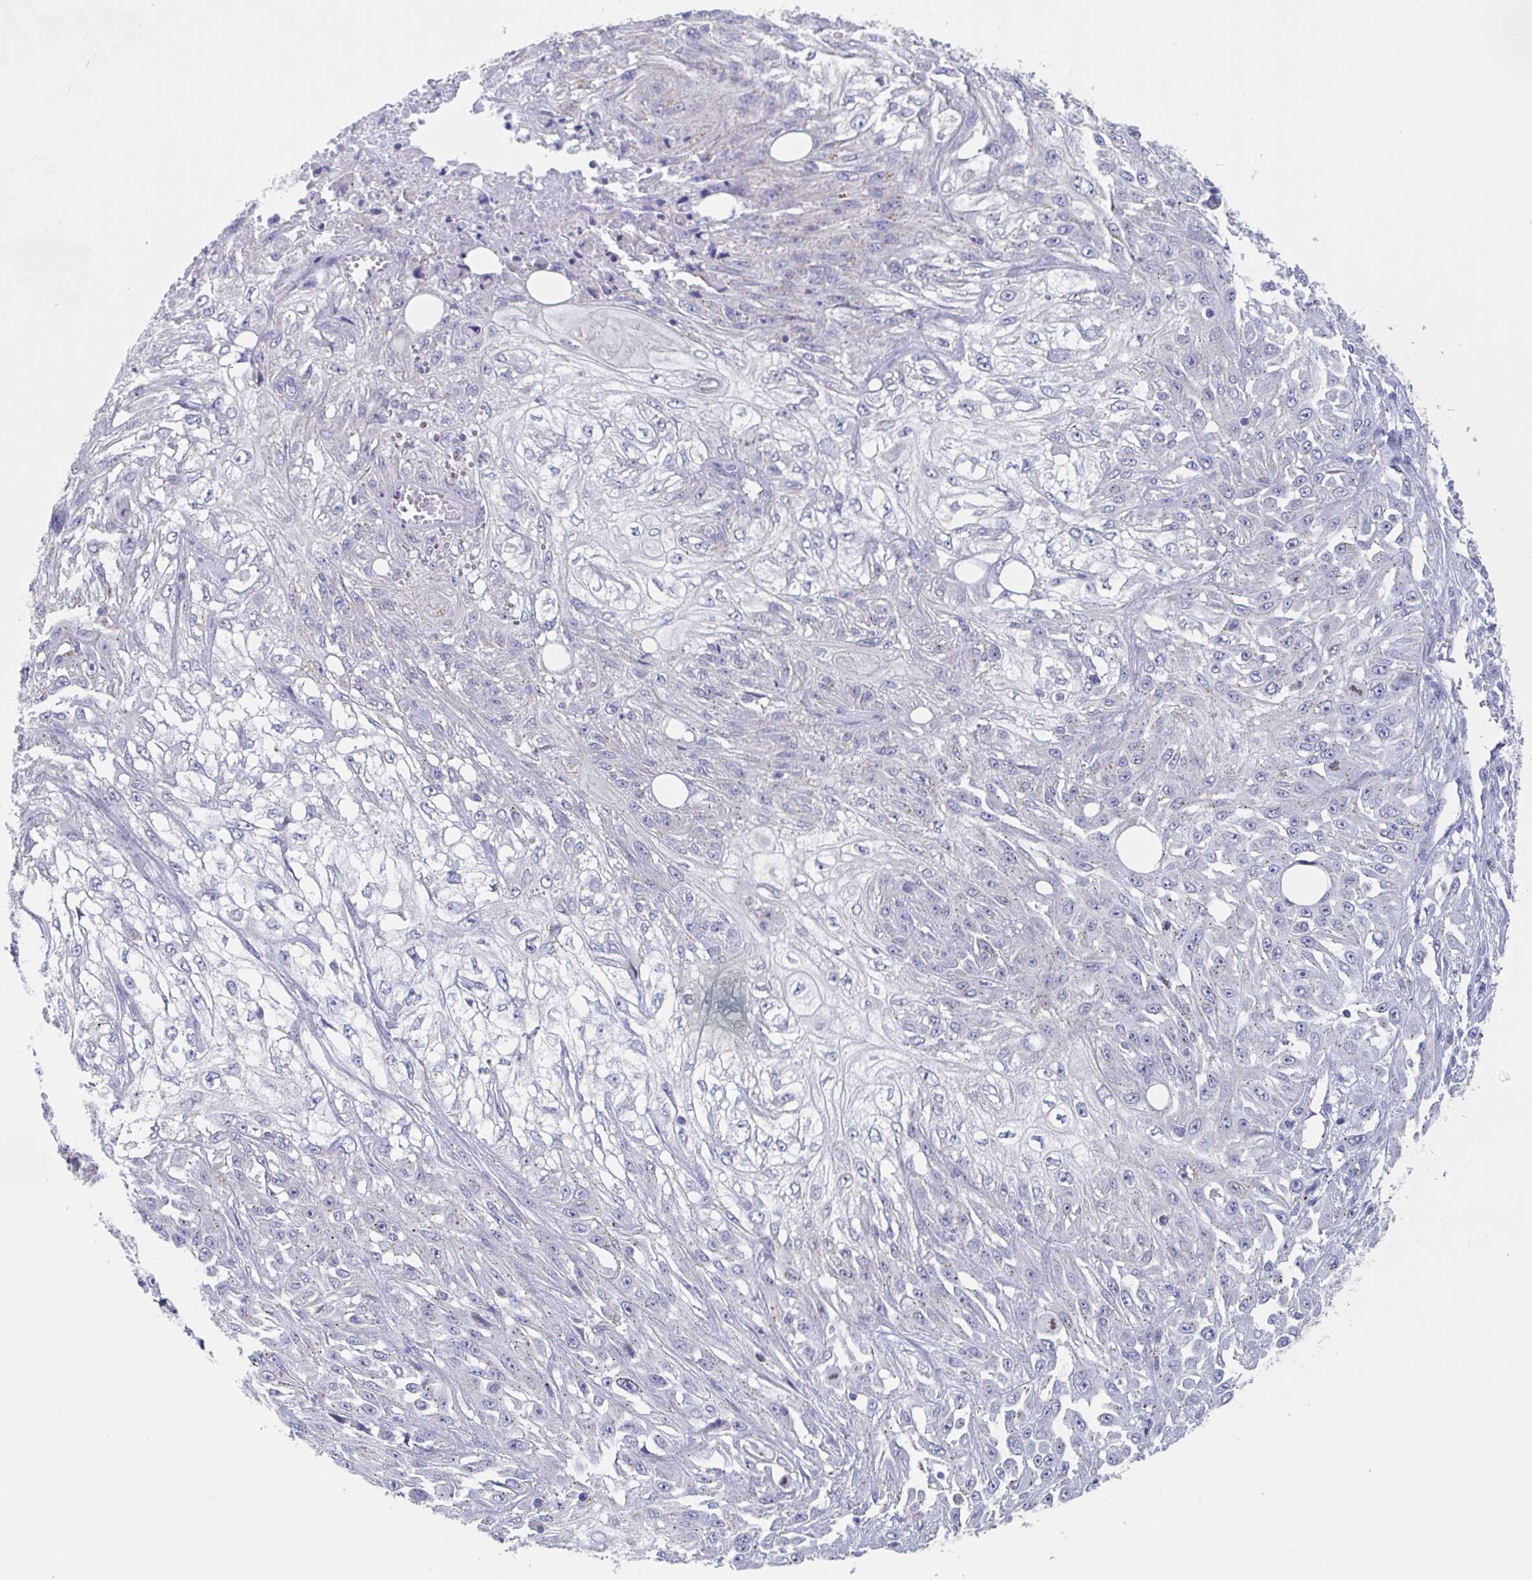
{"staining": {"intensity": "weak", "quantity": "<25%", "location": "cytoplasmic/membranous"}, "tissue": "skin cancer", "cell_type": "Tumor cells", "image_type": "cancer", "snomed": [{"axis": "morphology", "description": "Squamous cell carcinoma, NOS"}, {"axis": "morphology", "description": "Squamous cell carcinoma, metastatic, NOS"}, {"axis": "topography", "description": "Skin"}, {"axis": "topography", "description": "Lymph node"}], "caption": "Tumor cells are negative for brown protein staining in skin cancer (squamous cell carcinoma).", "gene": "CHMP5", "patient": {"sex": "male", "age": 75}}